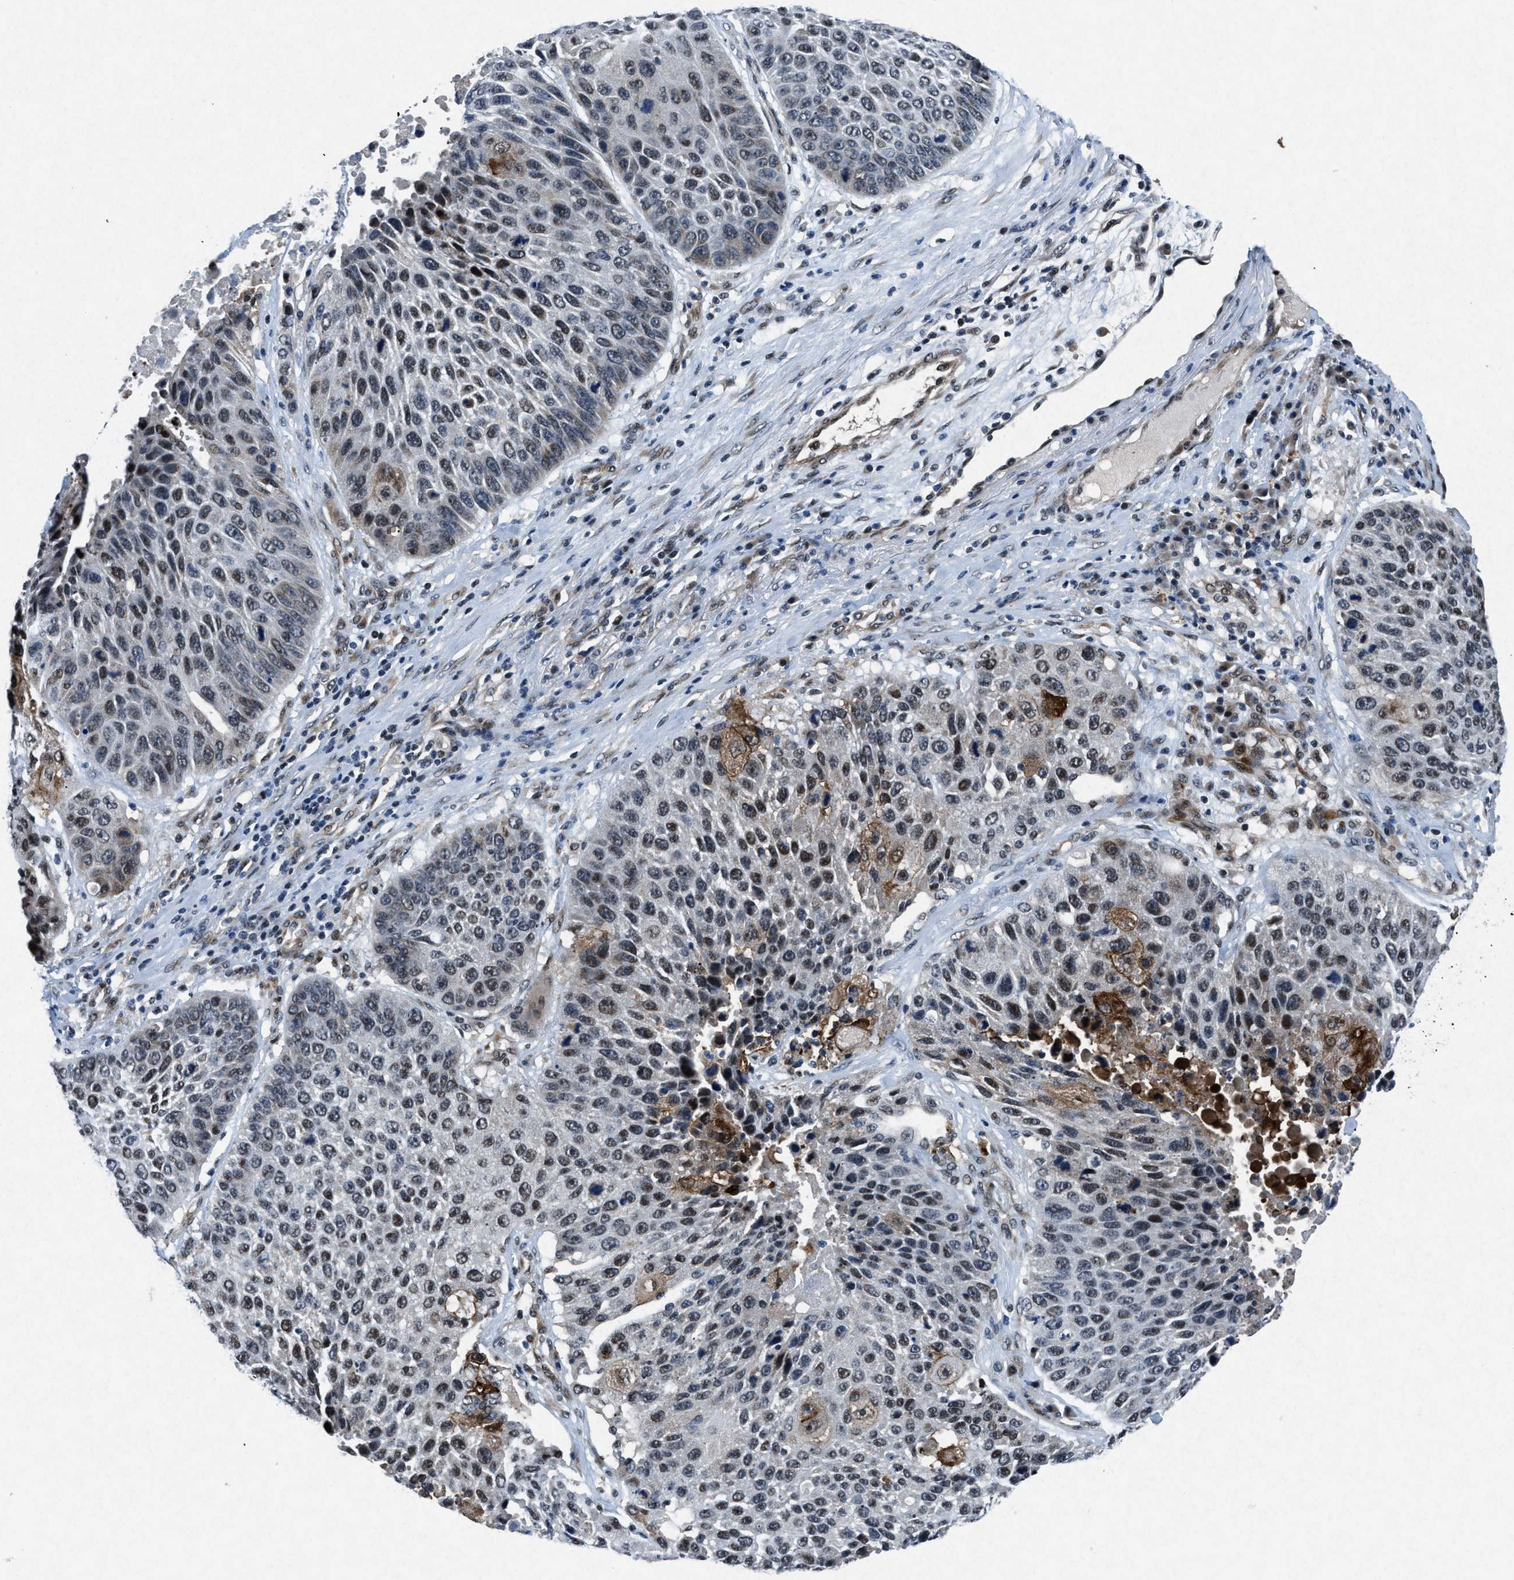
{"staining": {"intensity": "moderate", "quantity": "25%-75%", "location": "nuclear"}, "tissue": "lung cancer", "cell_type": "Tumor cells", "image_type": "cancer", "snomed": [{"axis": "morphology", "description": "Squamous cell carcinoma, NOS"}, {"axis": "topography", "description": "Lung"}], "caption": "Protein positivity by immunohistochemistry (IHC) reveals moderate nuclear positivity in approximately 25%-75% of tumor cells in squamous cell carcinoma (lung). The staining was performed using DAB, with brown indicating positive protein expression. Nuclei are stained blue with hematoxylin.", "gene": "PHLDA1", "patient": {"sex": "male", "age": 61}}